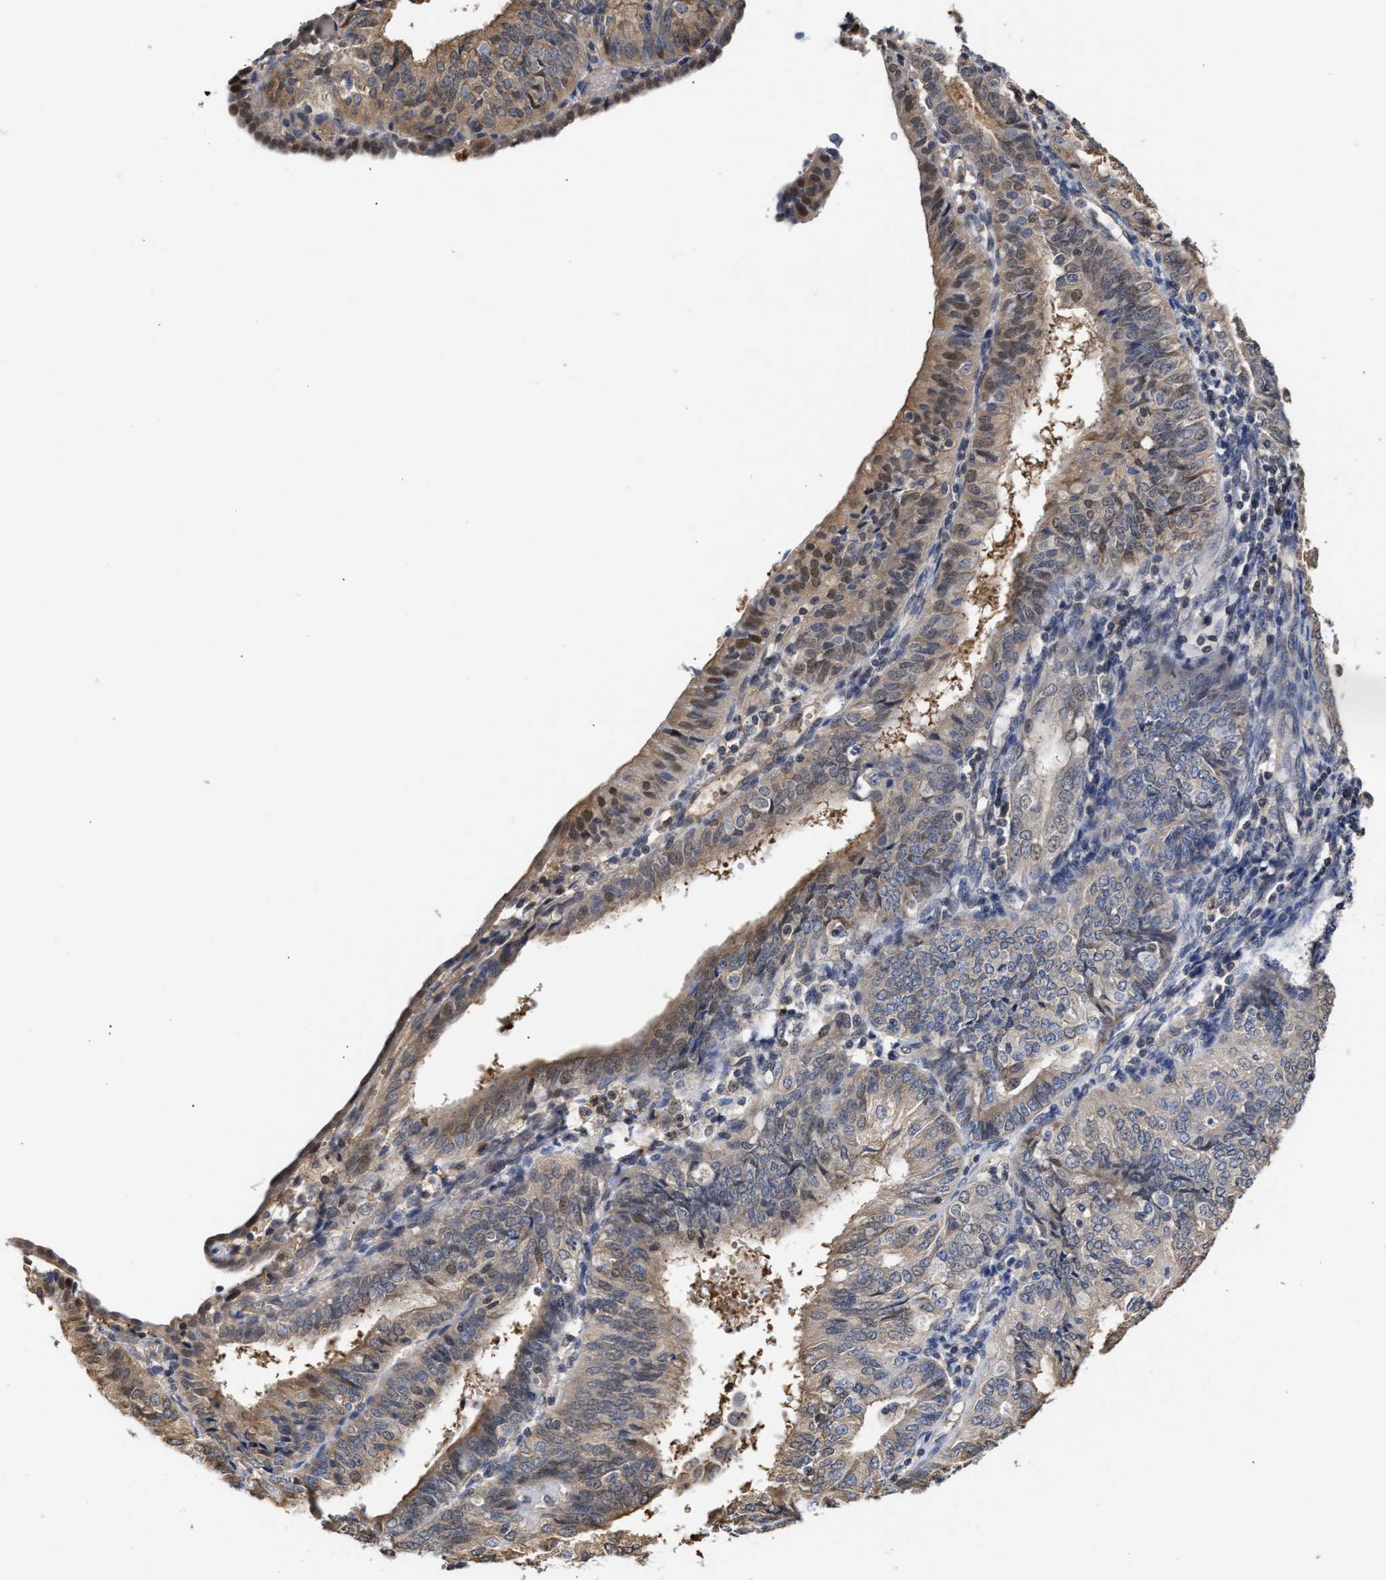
{"staining": {"intensity": "moderate", "quantity": "<25%", "location": "cytoplasmic/membranous,nuclear"}, "tissue": "endometrial cancer", "cell_type": "Tumor cells", "image_type": "cancer", "snomed": [{"axis": "morphology", "description": "Adenocarcinoma, NOS"}, {"axis": "topography", "description": "Endometrium"}], "caption": "Endometrial cancer stained with a brown dye demonstrates moderate cytoplasmic/membranous and nuclear positive expression in approximately <25% of tumor cells.", "gene": "KLHDC1", "patient": {"sex": "female", "age": 58}}